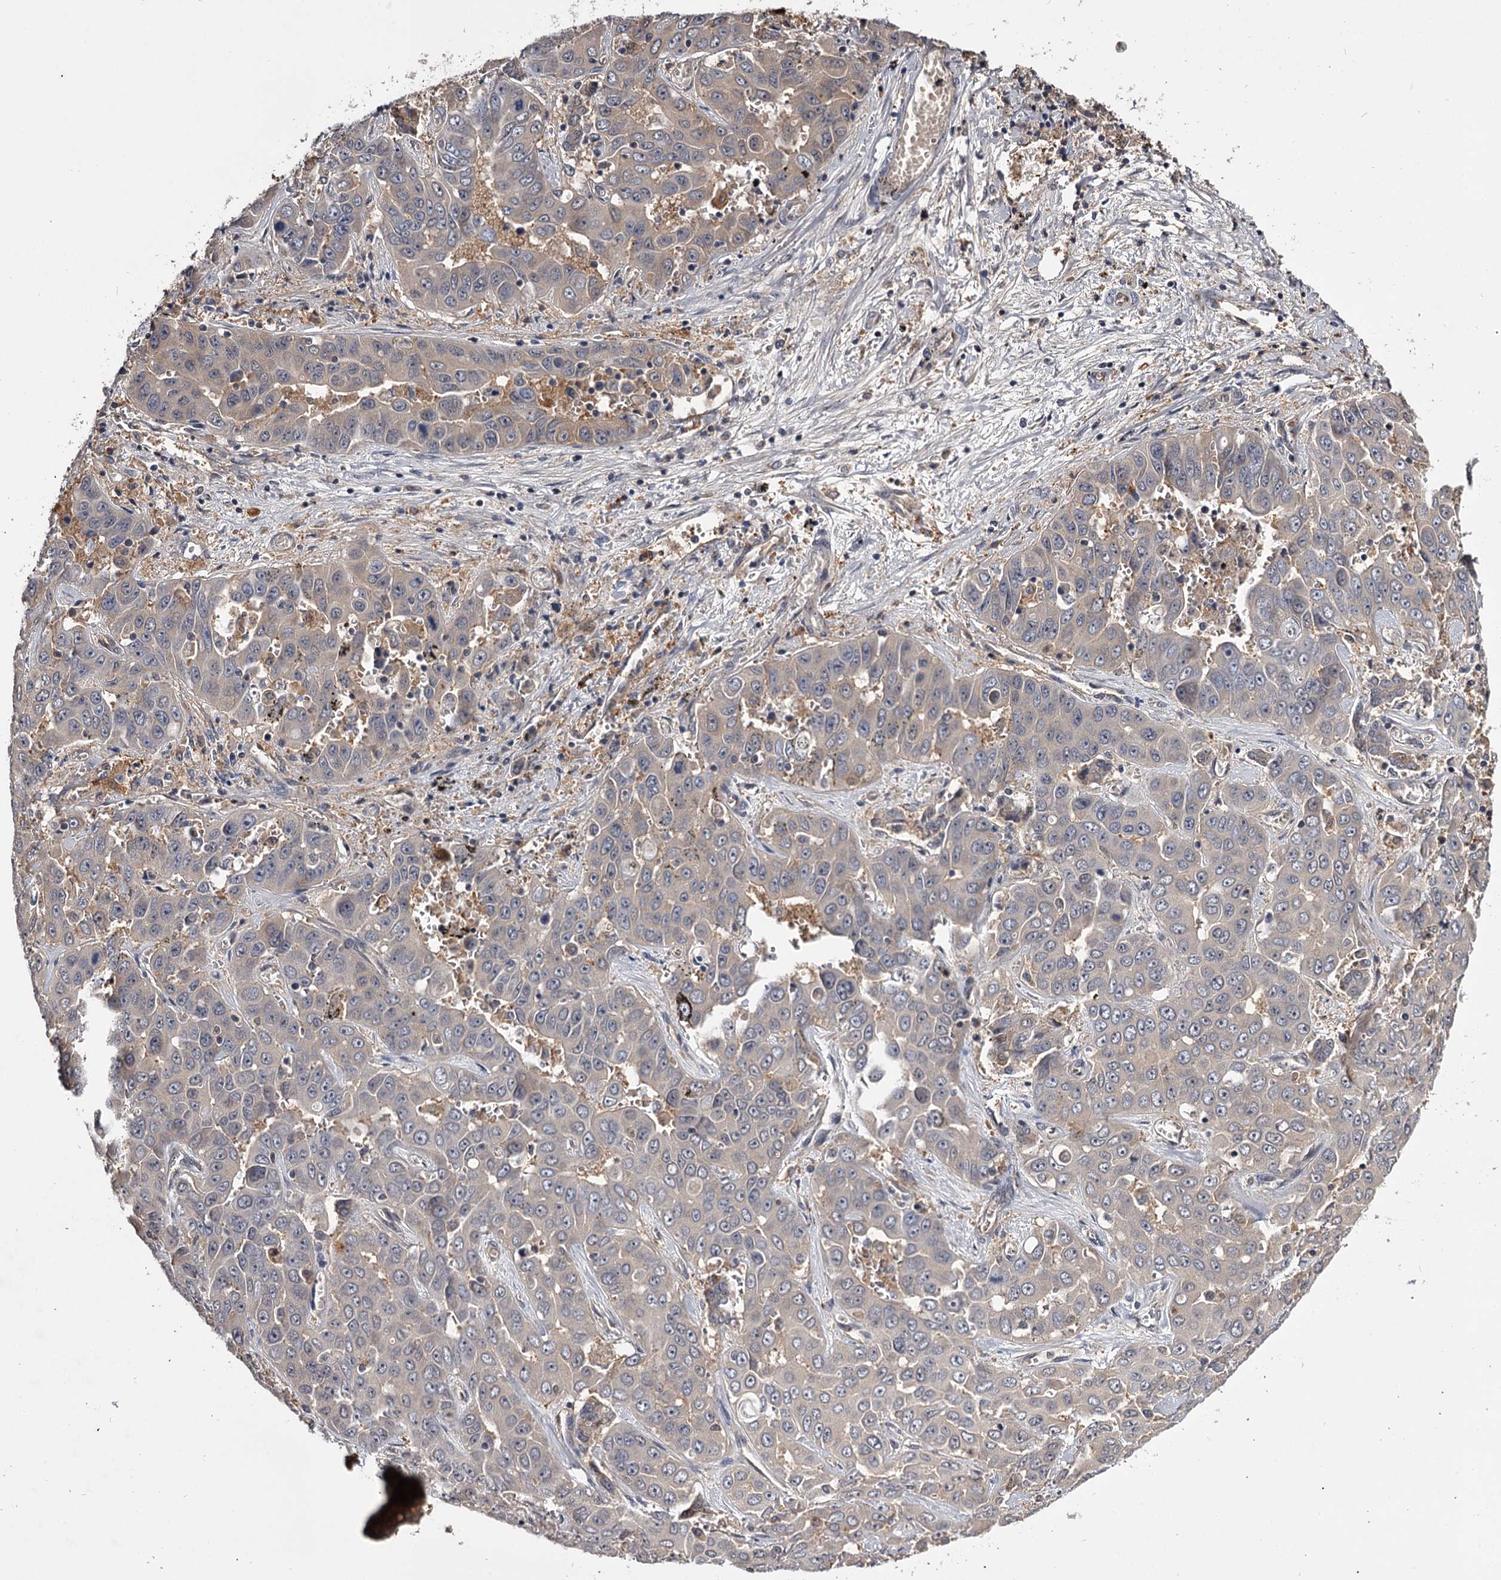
{"staining": {"intensity": "negative", "quantity": "none", "location": "none"}, "tissue": "liver cancer", "cell_type": "Tumor cells", "image_type": "cancer", "snomed": [{"axis": "morphology", "description": "Cholangiocarcinoma"}, {"axis": "topography", "description": "Liver"}], "caption": "Tumor cells are negative for protein expression in human cholangiocarcinoma (liver). (DAB (3,3'-diaminobenzidine) immunohistochemistry (IHC), high magnification).", "gene": "GSTO1", "patient": {"sex": "female", "age": 52}}